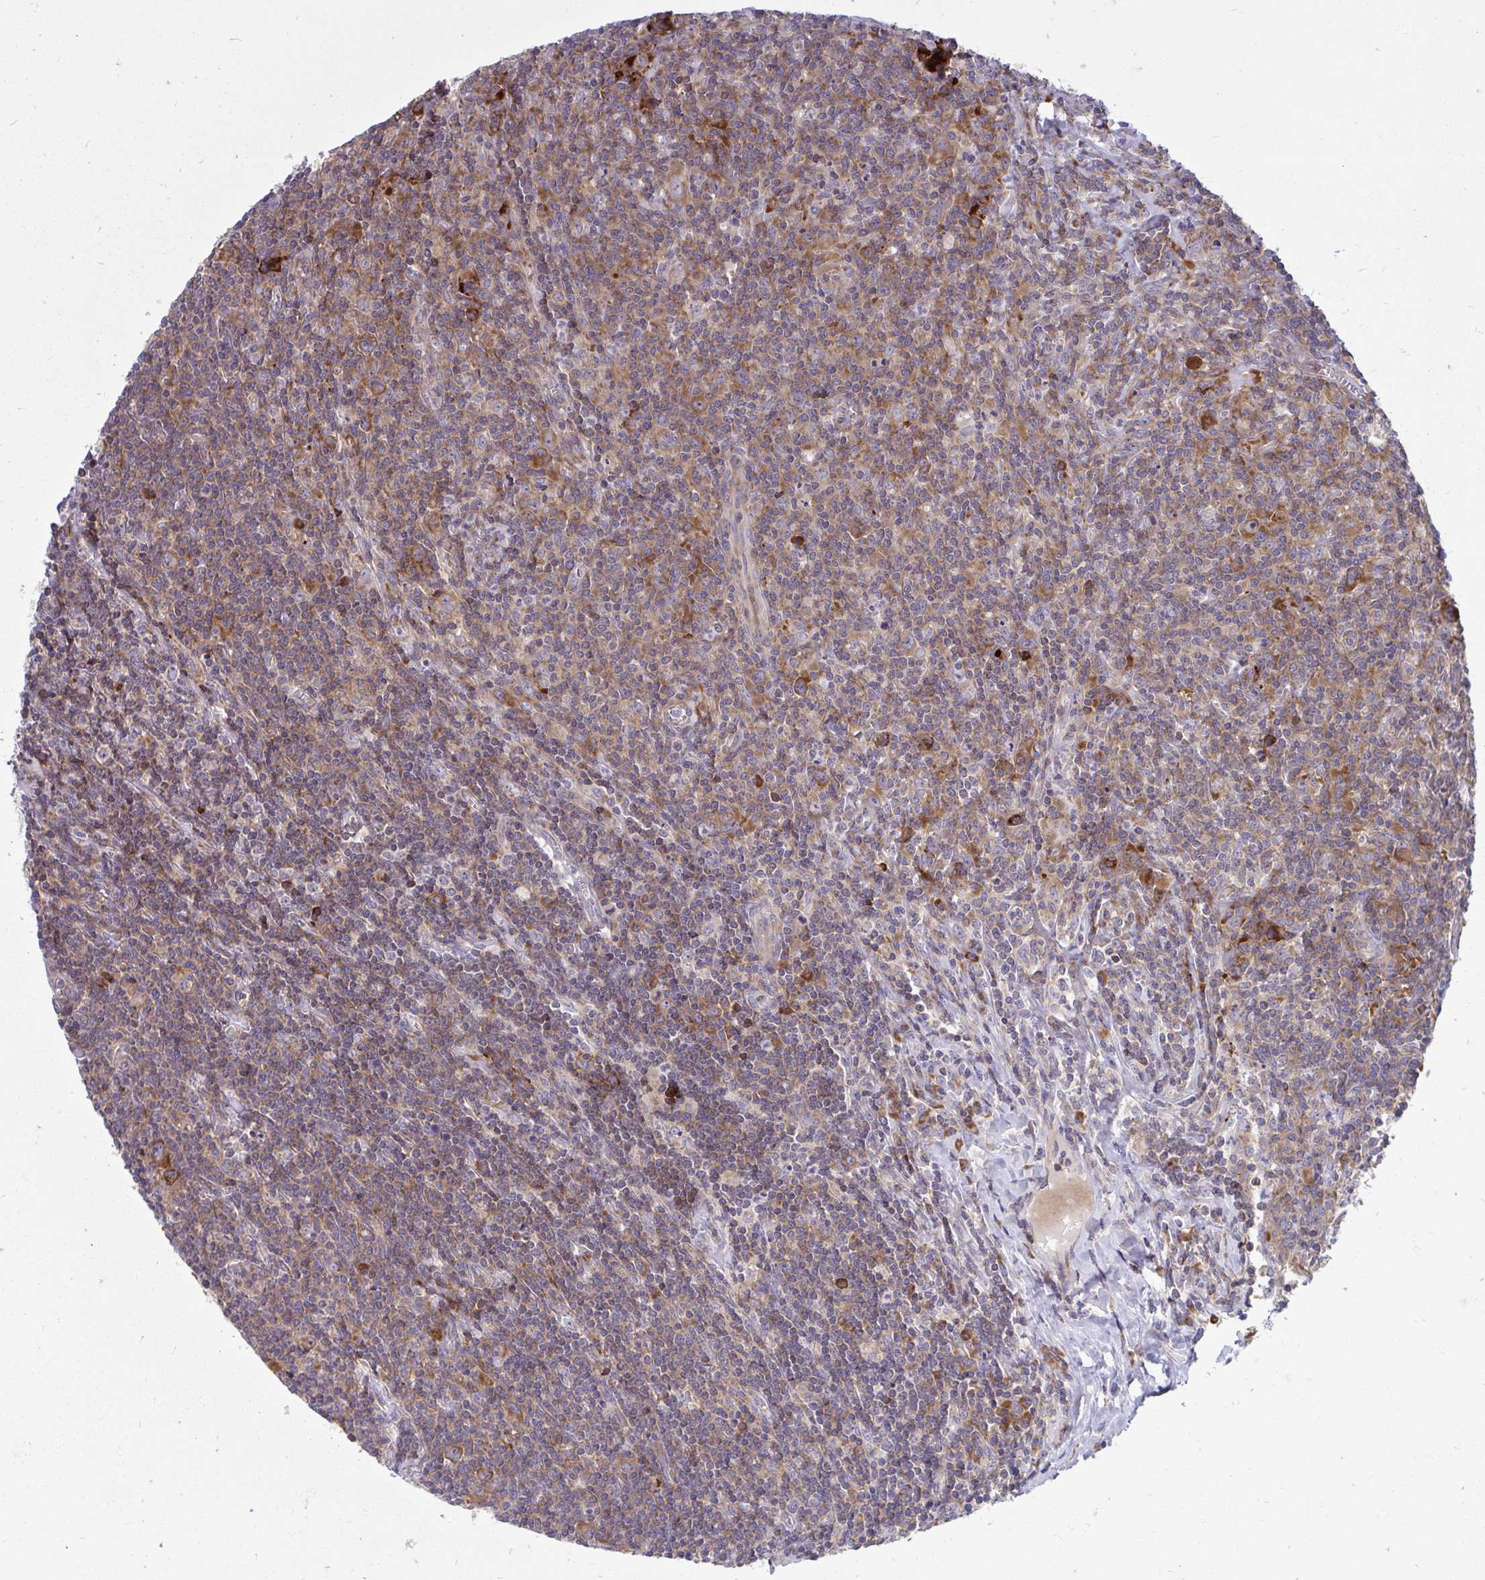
{"staining": {"intensity": "moderate", "quantity": ">75%", "location": "cytoplasmic/membranous"}, "tissue": "lymphoma", "cell_type": "Tumor cells", "image_type": "cancer", "snomed": [{"axis": "morphology", "description": "Hodgkin's disease, NOS"}, {"axis": "topography", "description": "Lymph node"}], "caption": "High-power microscopy captured an IHC histopathology image of lymphoma, revealing moderate cytoplasmic/membranous positivity in about >75% of tumor cells.", "gene": "GFPT2", "patient": {"sex": "female", "age": 18}}